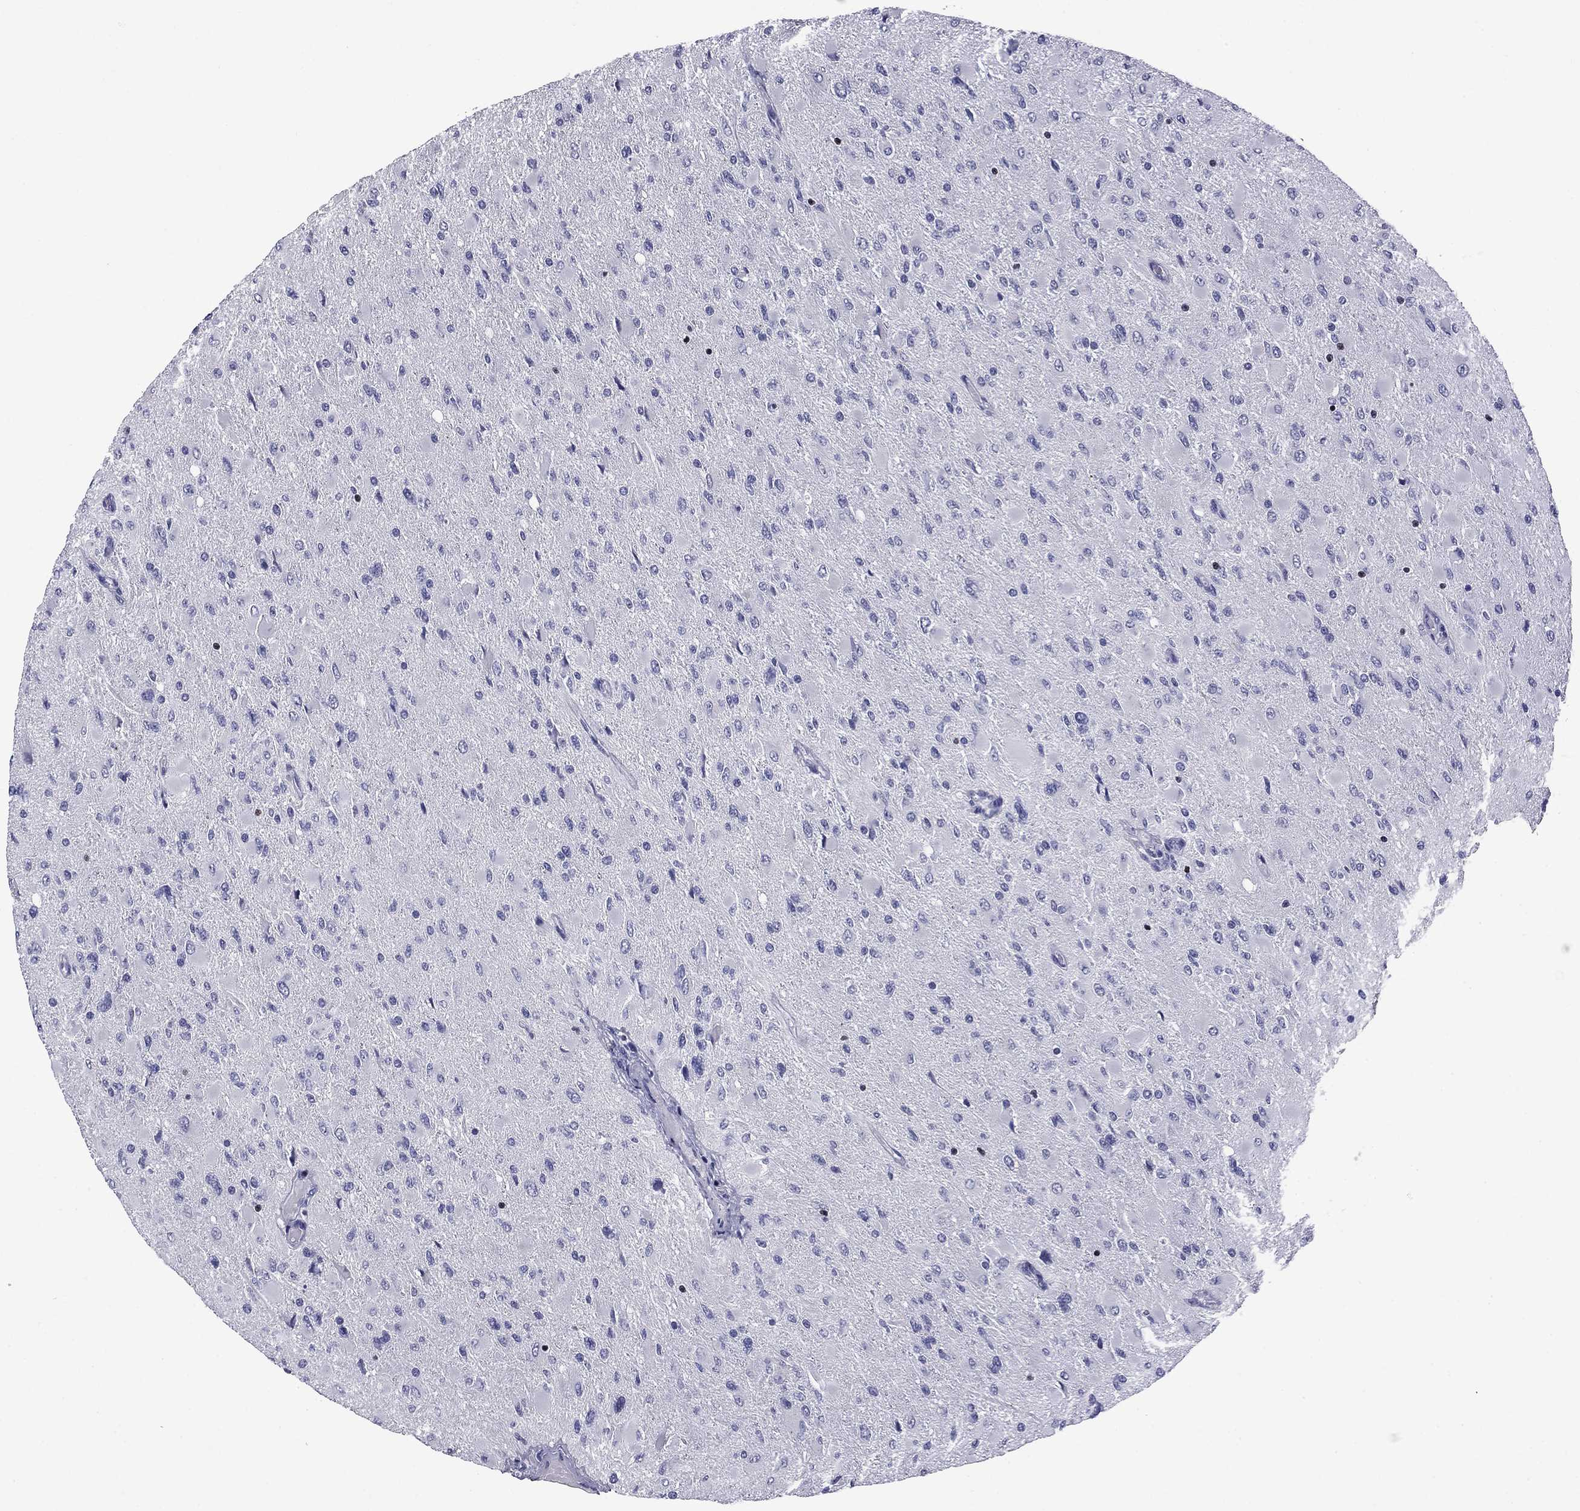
{"staining": {"intensity": "negative", "quantity": "none", "location": "none"}, "tissue": "glioma", "cell_type": "Tumor cells", "image_type": "cancer", "snomed": [{"axis": "morphology", "description": "Glioma, malignant, High grade"}, {"axis": "topography", "description": "Cerebral cortex"}], "caption": "High-grade glioma (malignant) stained for a protein using immunohistochemistry (IHC) reveals no expression tumor cells.", "gene": "IKZF3", "patient": {"sex": "female", "age": 36}}